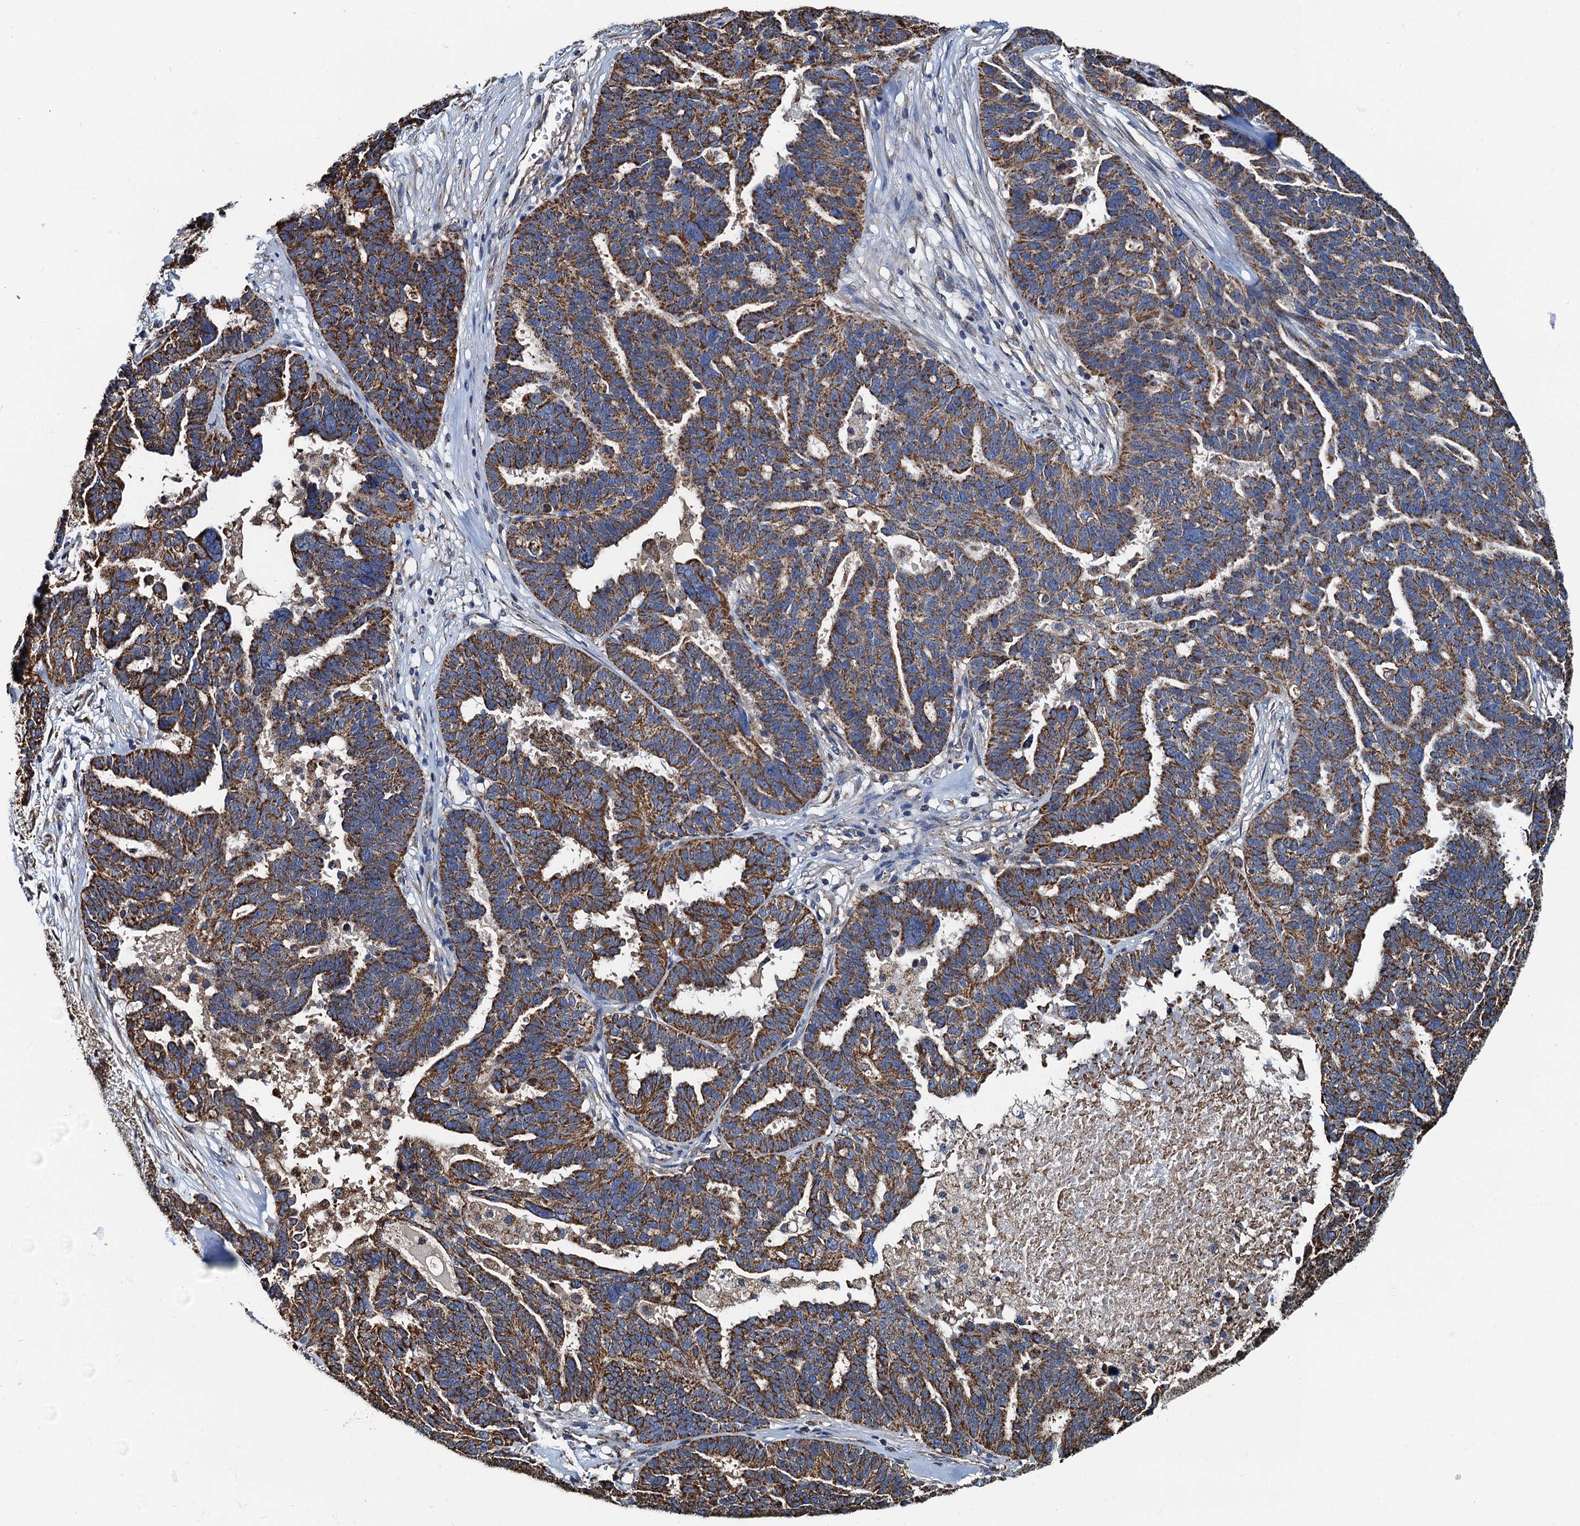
{"staining": {"intensity": "moderate", "quantity": ">75%", "location": "cytoplasmic/membranous"}, "tissue": "ovarian cancer", "cell_type": "Tumor cells", "image_type": "cancer", "snomed": [{"axis": "morphology", "description": "Cystadenocarcinoma, serous, NOS"}, {"axis": "topography", "description": "Ovary"}], "caption": "Protein expression analysis of serous cystadenocarcinoma (ovarian) demonstrates moderate cytoplasmic/membranous staining in about >75% of tumor cells.", "gene": "AAGAB", "patient": {"sex": "female", "age": 59}}